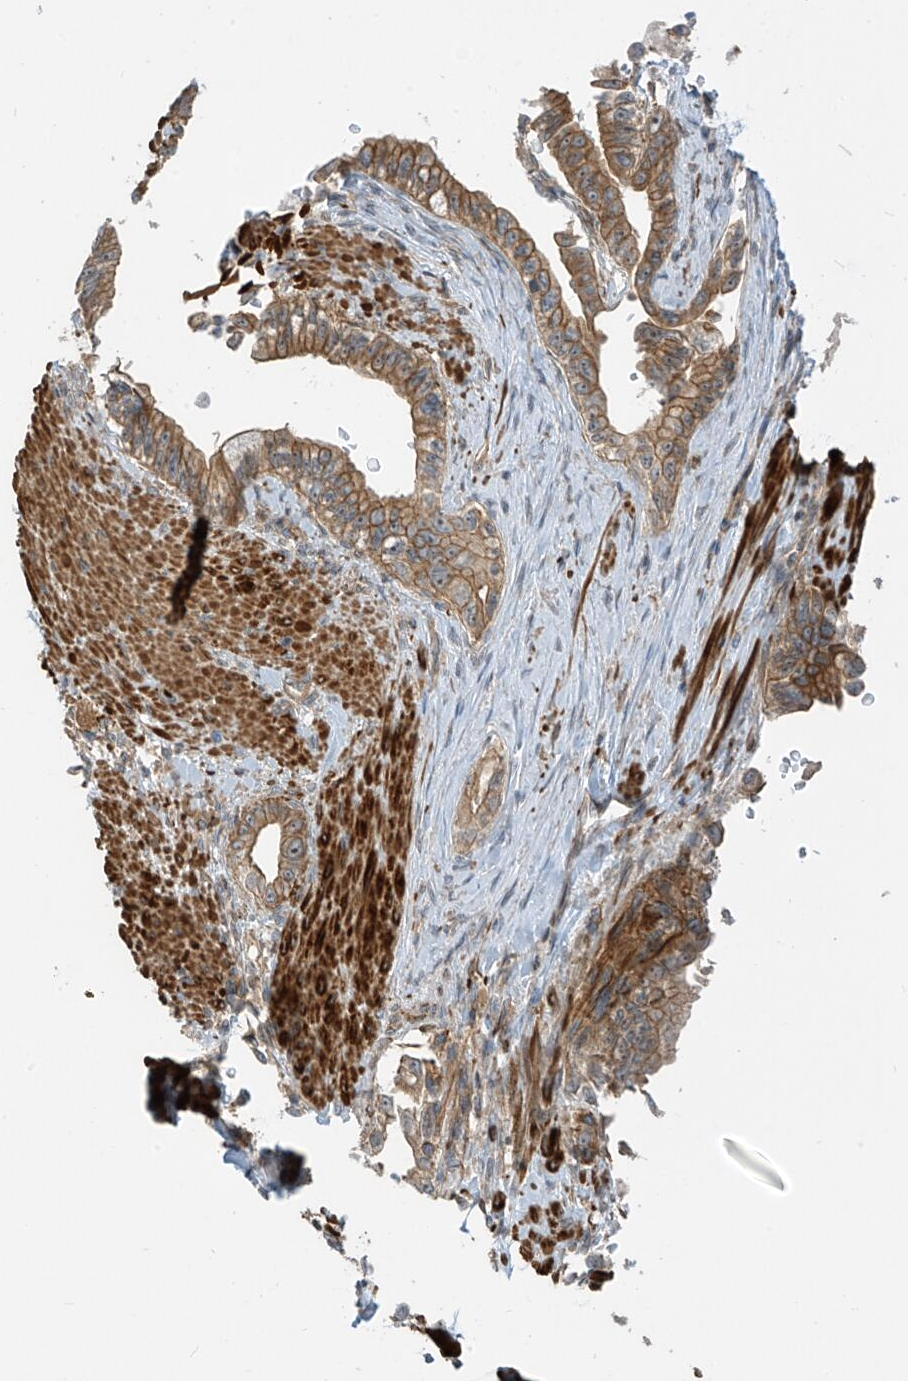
{"staining": {"intensity": "moderate", "quantity": ">75%", "location": "cytoplasmic/membranous"}, "tissue": "pancreatic cancer", "cell_type": "Tumor cells", "image_type": "cancer", "snomed": [{"axis": "morphology", "description": "Adenocarcinoma, NOS"}, {"axis": "topography", "description": "Pancreas"}], "caption": "This photomicrograph reveals immunohistochemistry staining of pancreatic cancer (adenocarcinoma), with medium moderate cytoplasmic/membranous positivity in approximately >75% of tumor cells.", "gene": "ENTR1", "patient": {"sex": "male", "age": 70}}